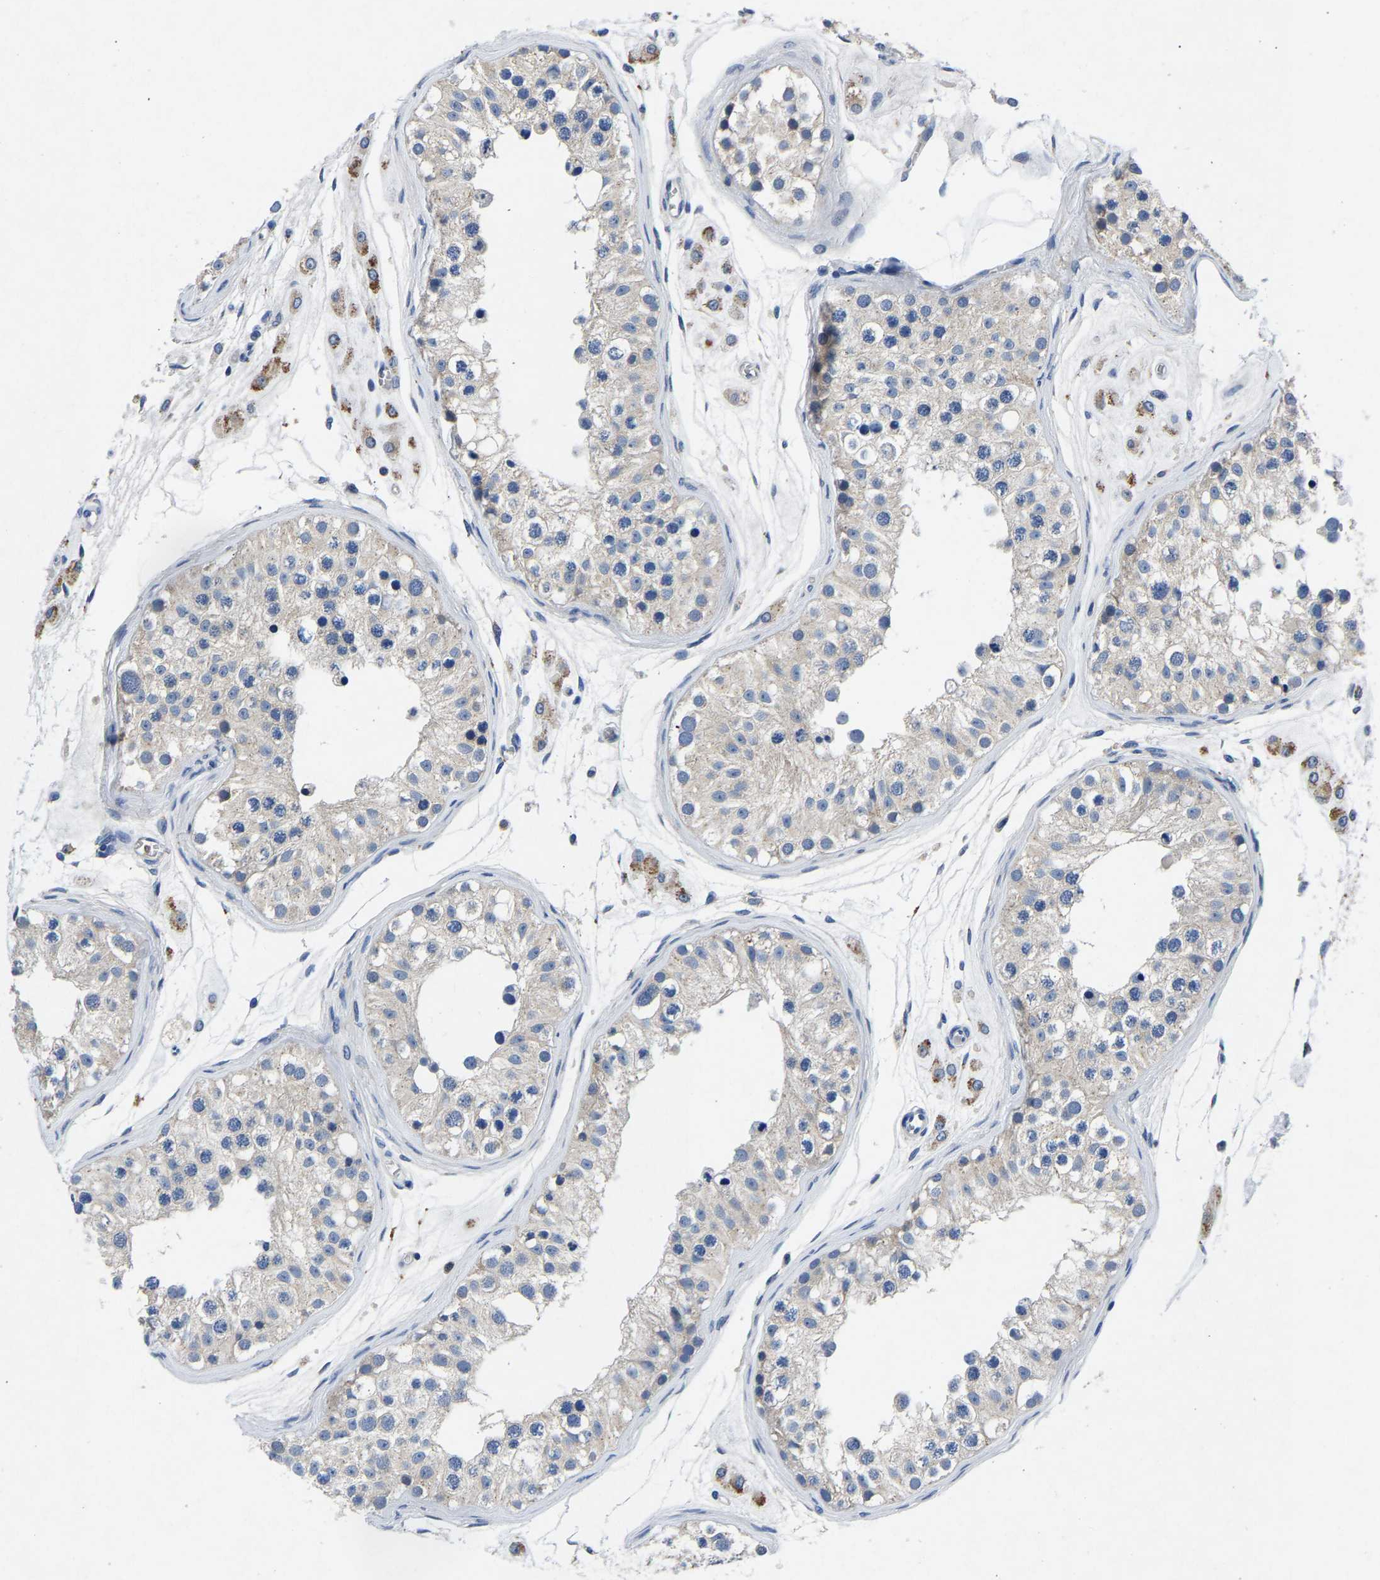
{"staining": {"intensity": "negative", "quantity": "none", "location": "none"}, "tissue": "testis", "cell_type": "Cells in seminiferous ducts", "image_type": "normal", "snomed": [{"axis": "morphology", "description": "Normal tissue, NOS"}, {"axis": "morphology", "description": "Adenocarcinoma, metastatic, NOS"}, {"axis": "topography", "description": "Testis"}], "caption": "DAB immunohistochemical staining of benign testis shows no significant expression in cells in seminiferous ducts. (IHC, brightfield microscopy, high magnification).", "gene": "TOR1B", "patient": {"sex": "male", "age": 26}}